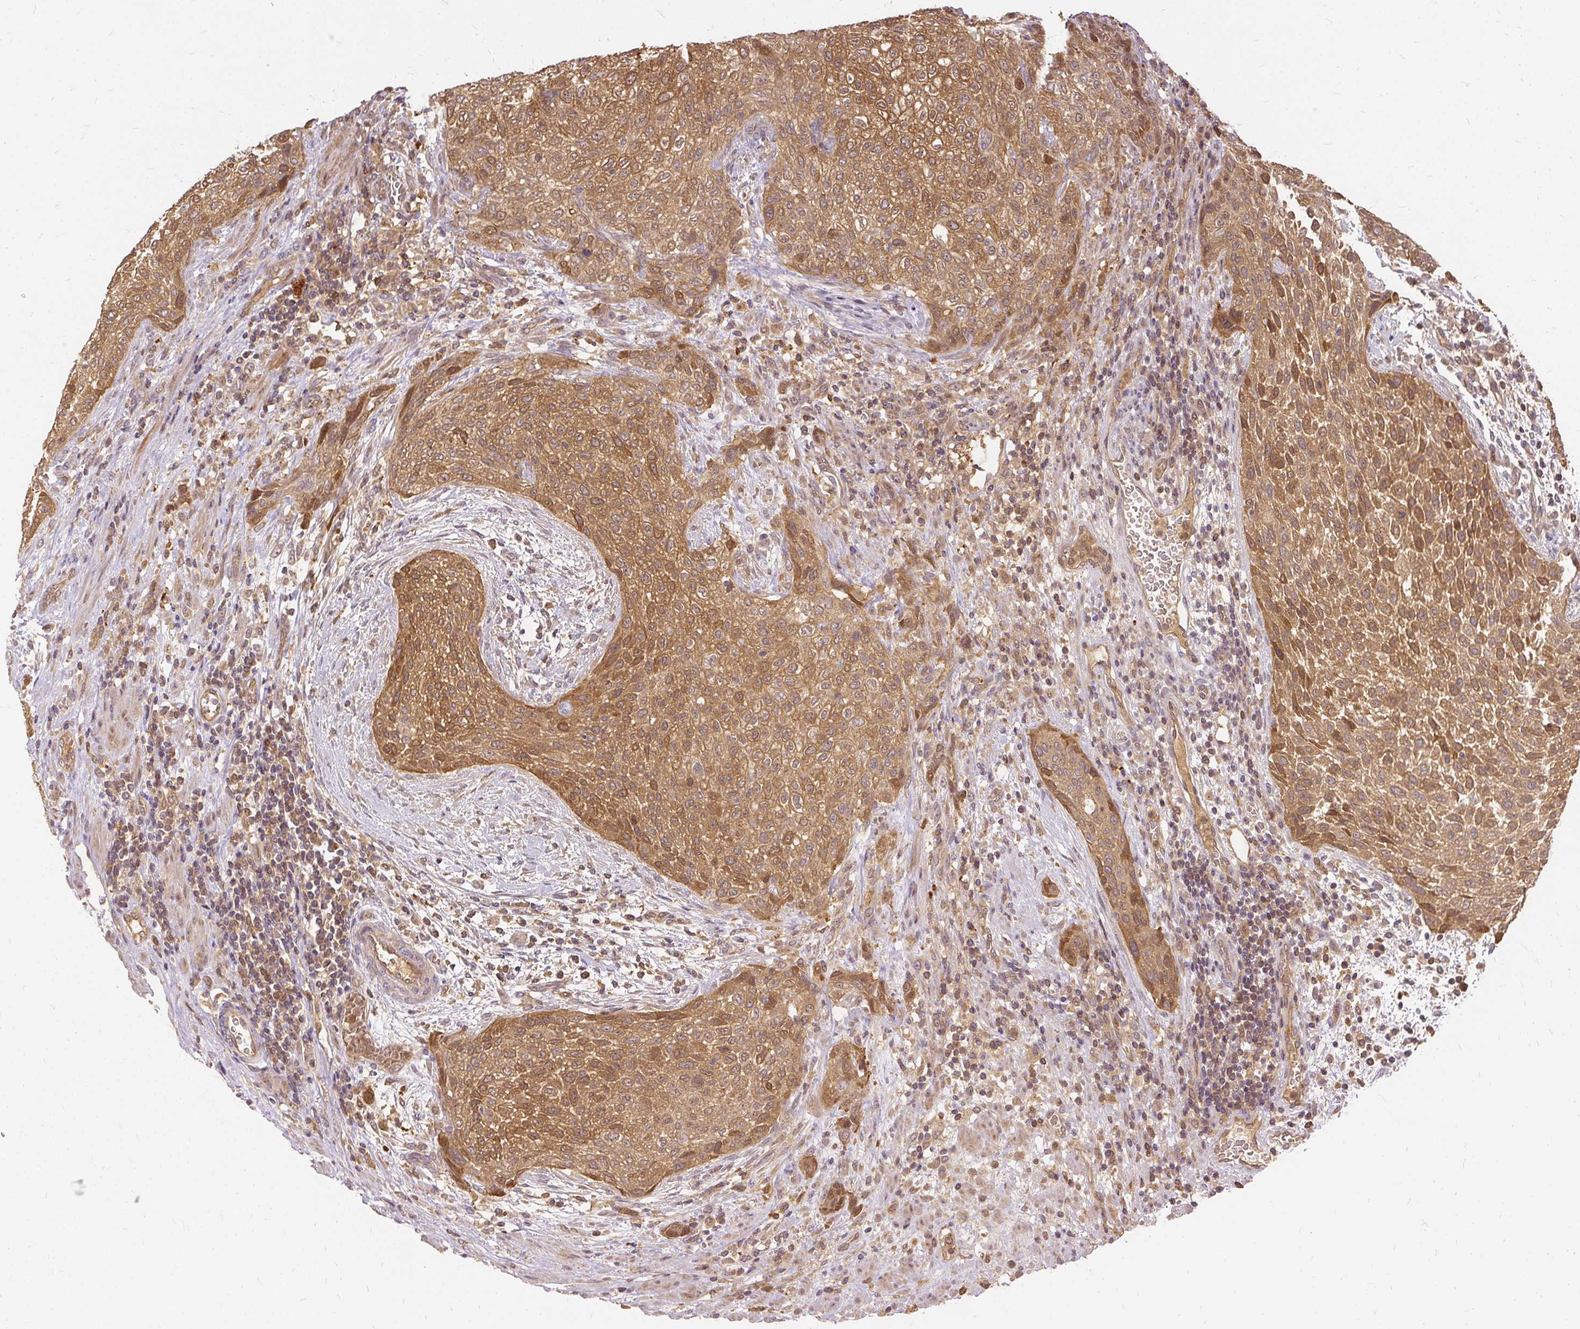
{"staining": {"intensity": "moderate", "quantity": ">75%", "location": "cytoplasmic/membranous,nuclear"}, "tissue": "urothelial cancer", "cell_type": "Tumor cells", "image_type": "cancer", "snomed": [{"axis": "morphology", "description": "Urothelial carcinoma, High grade"}, {"axis": "topography", "description": "Urinary bladder"}], "caption": "Moderate cytoplasmic/membranous and nuclear protein expression is seen in approximately >75% of tumor cells in urothelial cancer. (IHC, brightfield microscopy, high magnification).", "gene": "AP5S1", "patient": {"sex": "male", "age": 35}}